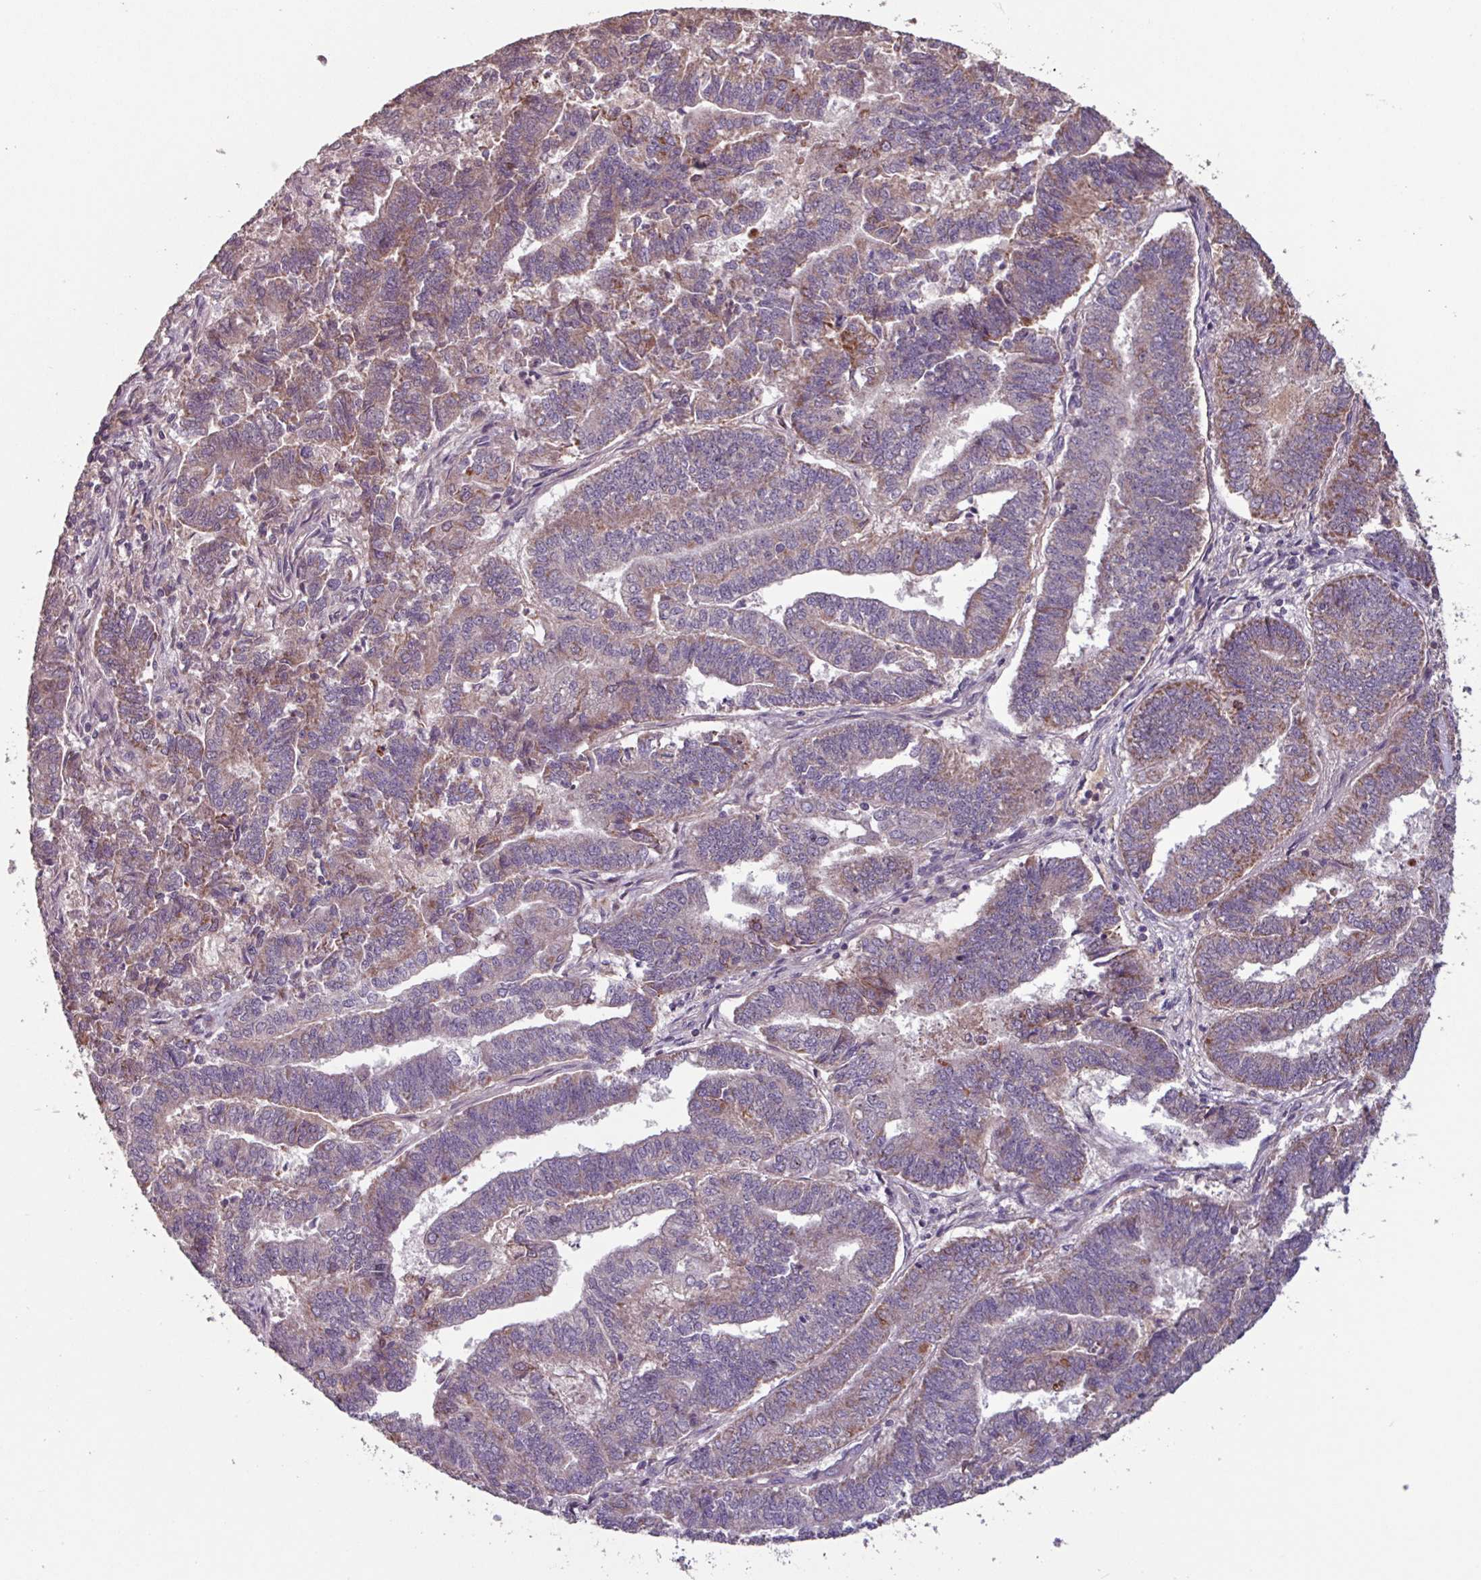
{"staining": {"intensity": "moderate", "quantity": "25%-75%", "location": "cytoplasmic/membranous,nuclear"}, "tissue": "endometrial cancer", "cell_type": "Tumor cells", "image_type": "cancer", "snomed": [{"axis": "morphology", "description": "Adenocarcinoma, NOS"}, {"axis": "topography", "description": "Endometrium"}], "caption": "Endometrial cancer (adenocarcinoma) was stained to show a protein in brown. There is medium levels of moderate cytoplasmic/membranous and nuclear expression in approximately 25%-75% of tumor cells.", "gene": "TMEM88", "patient": {"sex": "female", "age": 72}}